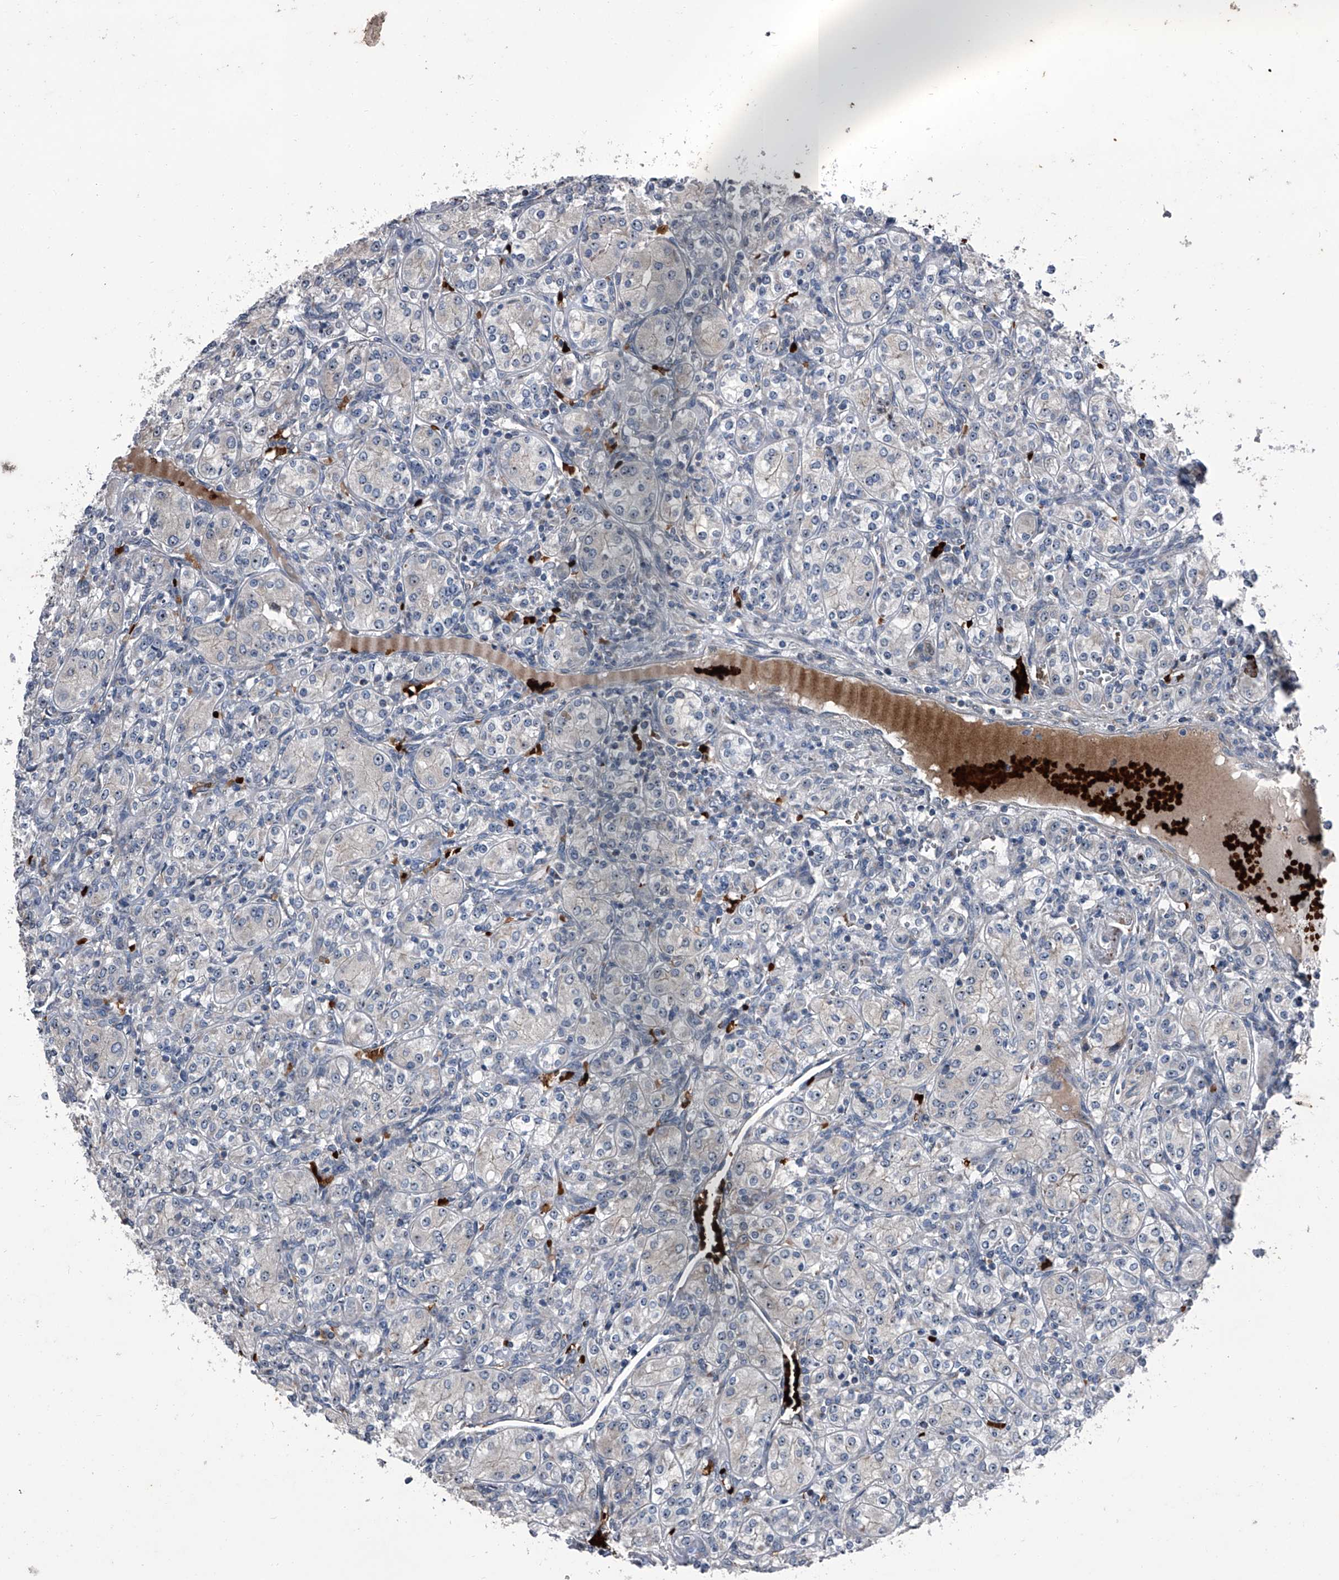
{"staining": {"intensity": "negative", "quantity": "none", "location": "none"}, "tissue": "renal cancer", "cell_type": "Tumor cells", "image_type": "cancer", "snomed": [{"axis": "morphology", "description": "Adenocarcinoma, NOS"}, {"axis": "topography", "description": "Kidney"}], "caption": "Immunohistochemistry image of neoplastic tissue: human renal cancer (adenocarcinoma) stained with DAB shows no significant protein staining in tumor cells.", "gene": "CEP85L", "patient": {"sex": "male", "age": 77}}